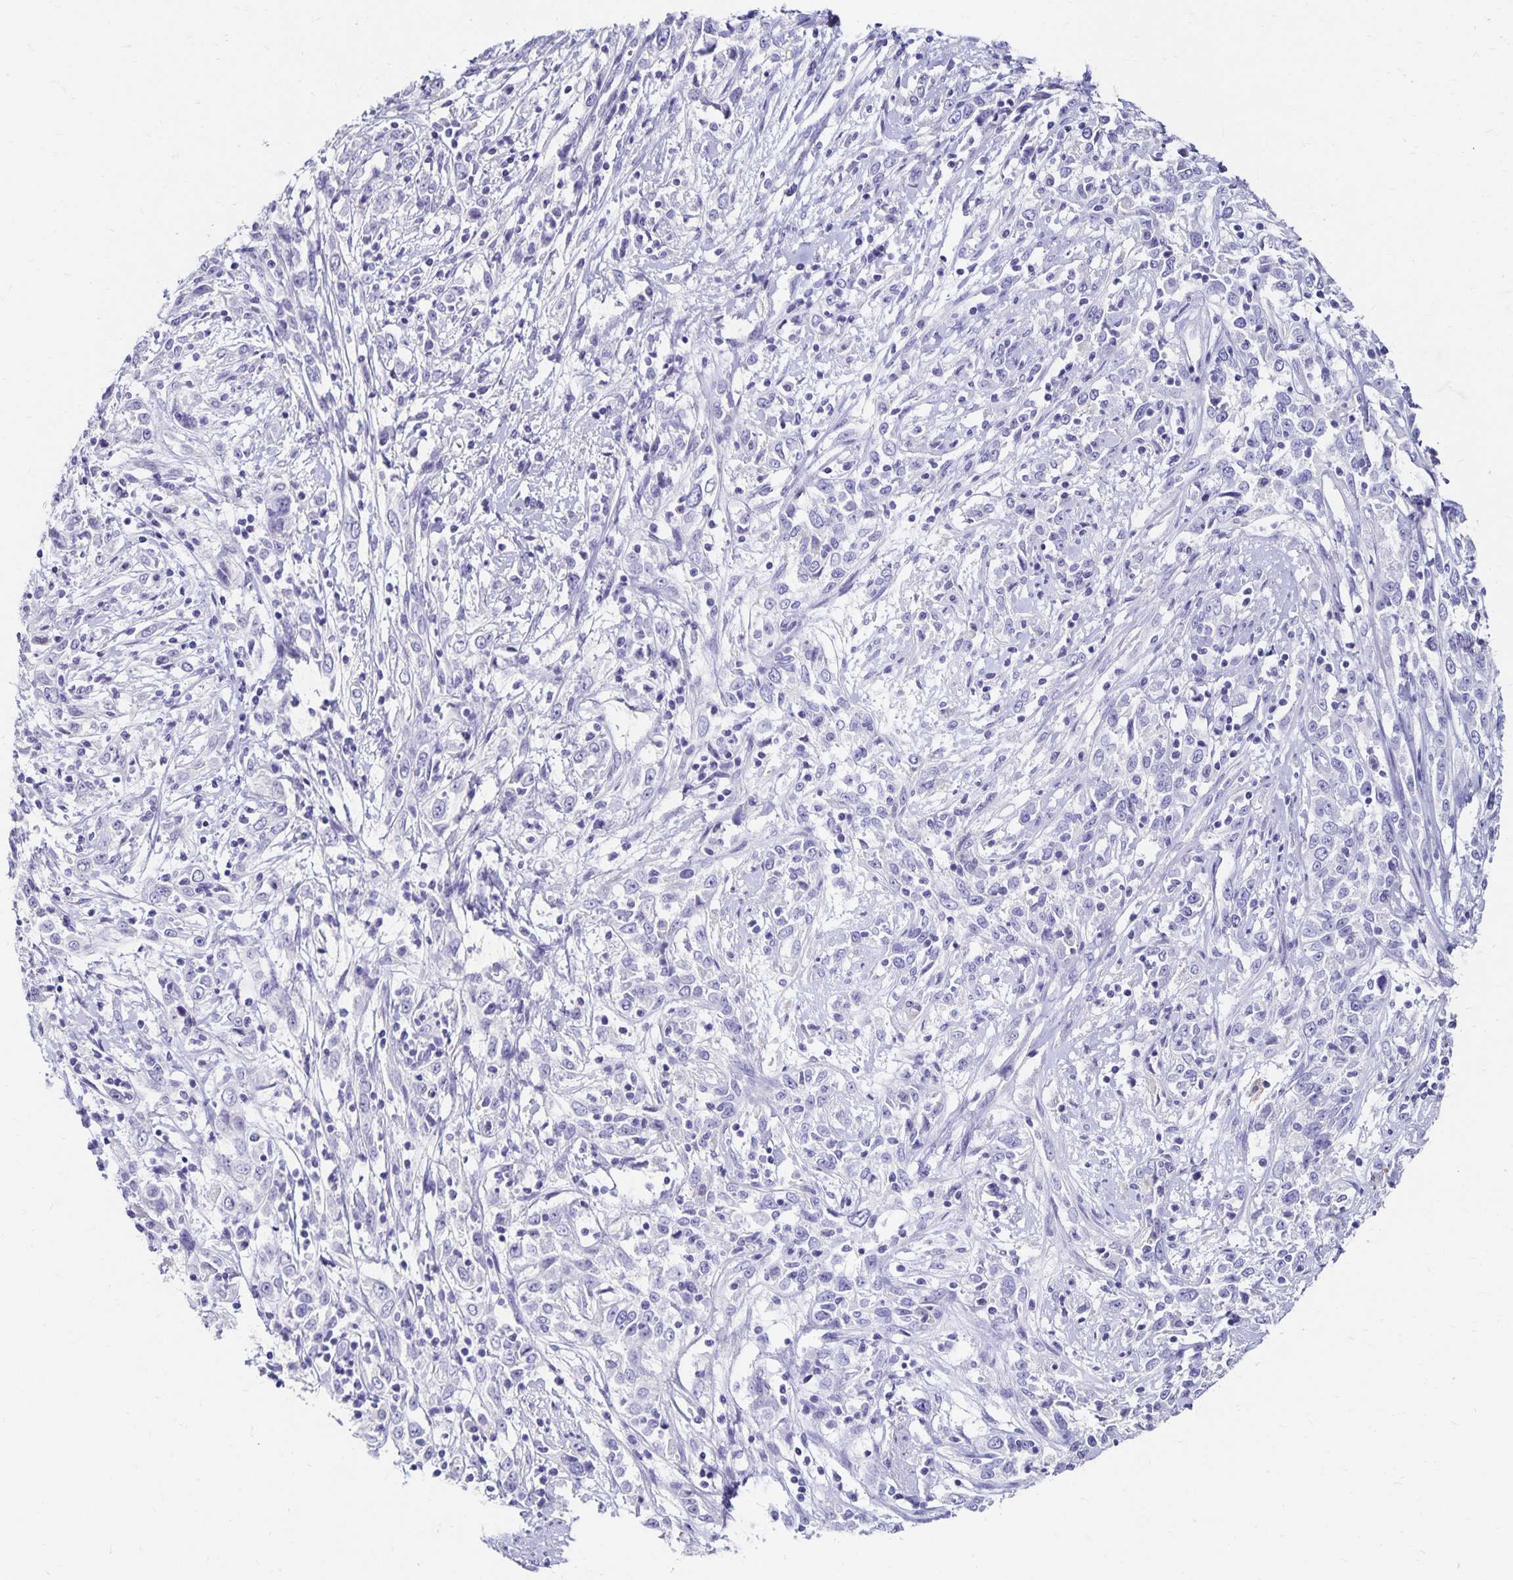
{"staining": {"intensity": "negative", "quantity": "none", "location": "none"}, "tissue": "cervical cancer", "cell_type": "Tumor cells", "image_type": "cancer", "snomed": [{"axis": "morphology", "description": "Adenocarcinoma, NOS"}, {"axis": "topography", "description": "Cervix"}], "caption": "Human adenocarcinoma (cervical) stained for a protein using immunohistochemistry (IHC) reveals no positivity in tumor cells.", "gene": "DYNLT4", "patient": {"sex": "female", "age": 40}}